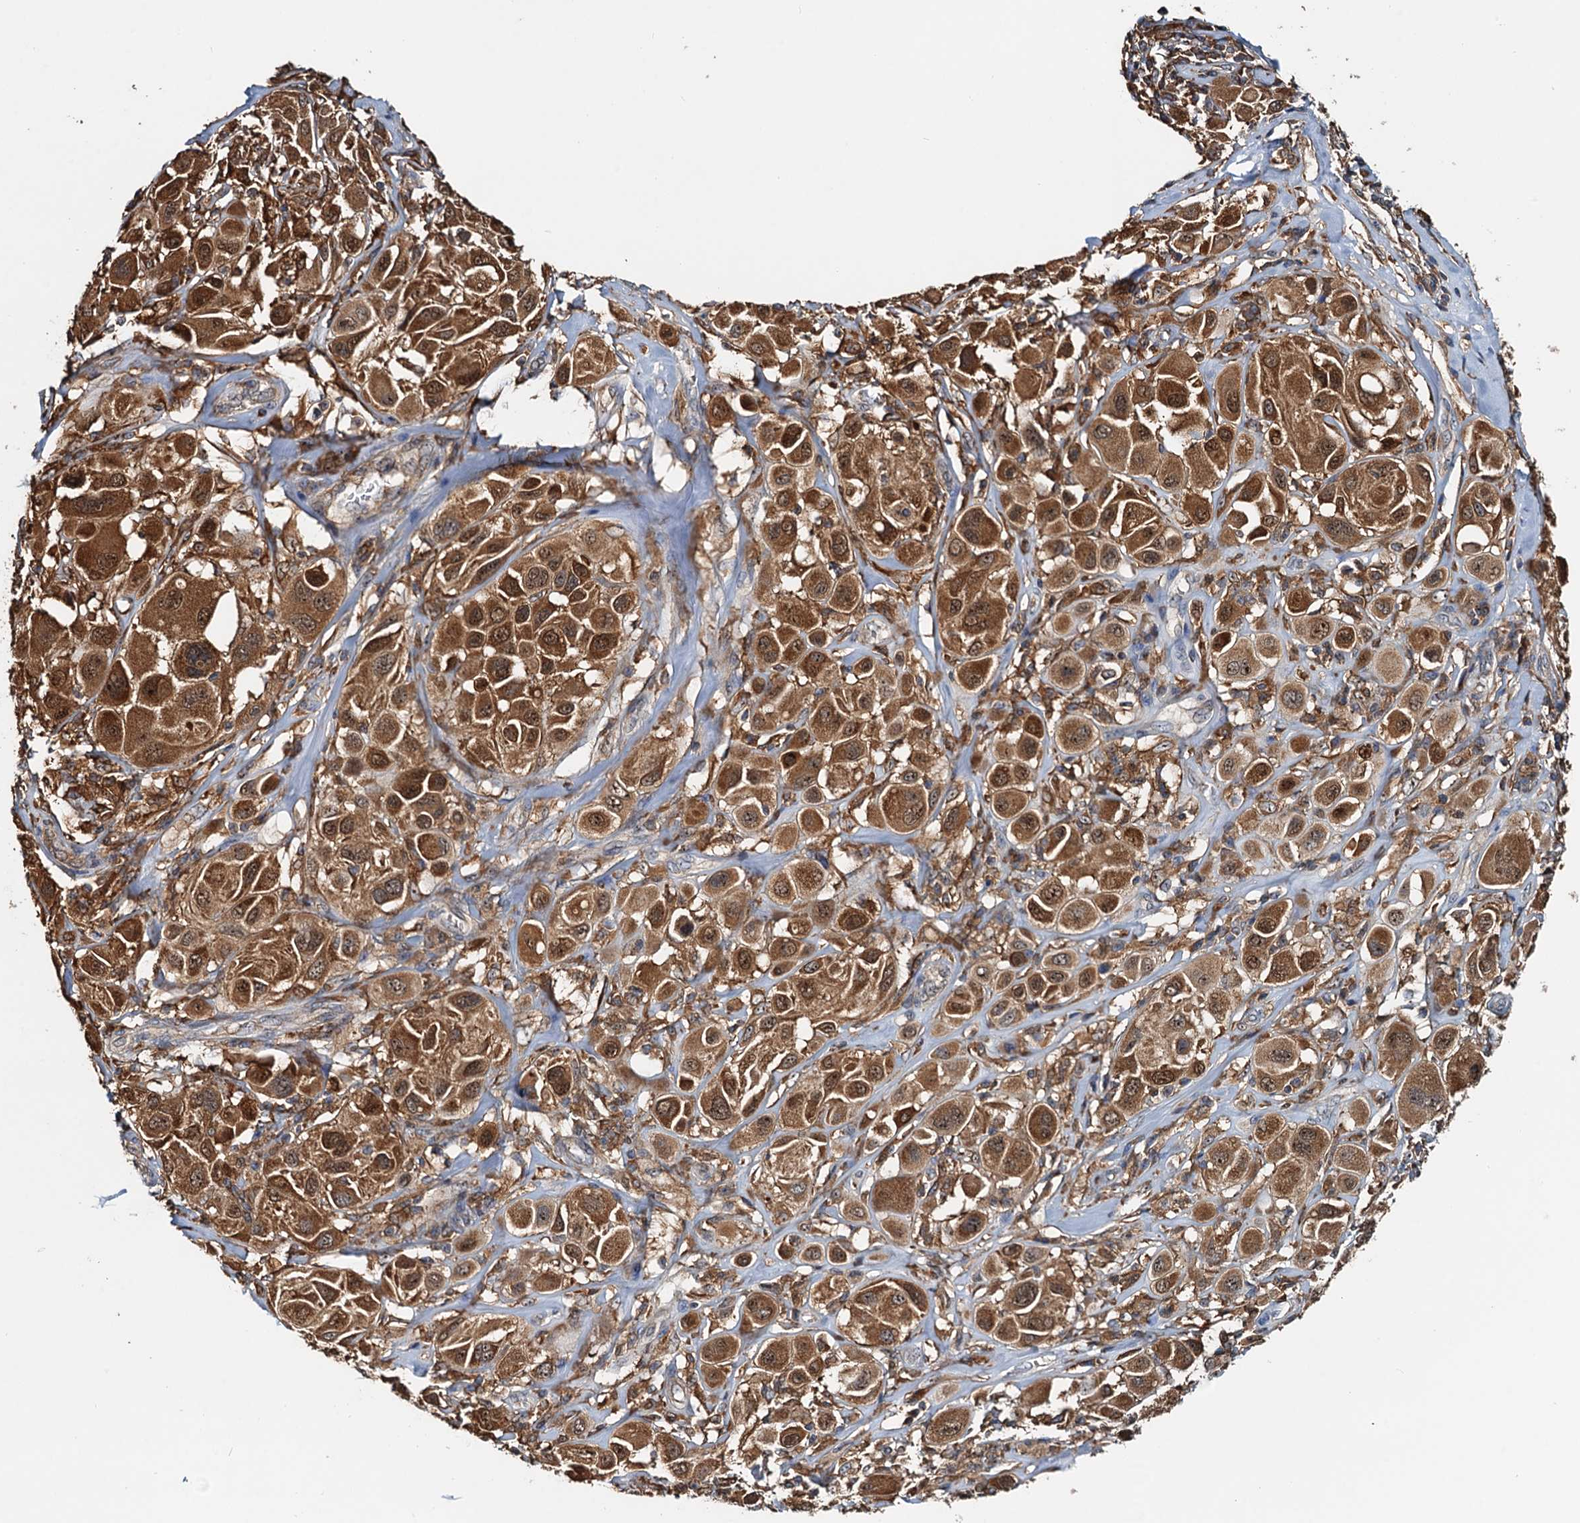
{"staining": {"intensity": "moderate", "quantity": ">75%", "location": "cytoplasmic/membranous,nuclear"}, "tissue": "melanoma", "cell_type": "Tumor cells", "image_type": "cancer", "snomed": [{"axis": "morphology", "description": "Malignant melanoma, Metastatic site"}, {"axis": "topography", "description": "Skin"}], "caption": "Malignant melanoma (metastatic site) tissue shows moderate cytoplasmic/membranous and nuclear staining in approximately >75% of tumor cells, visualized by immunohistochemistry.", "gene": "USP6NL", "patient": {"sex": "male", "age": 41}}